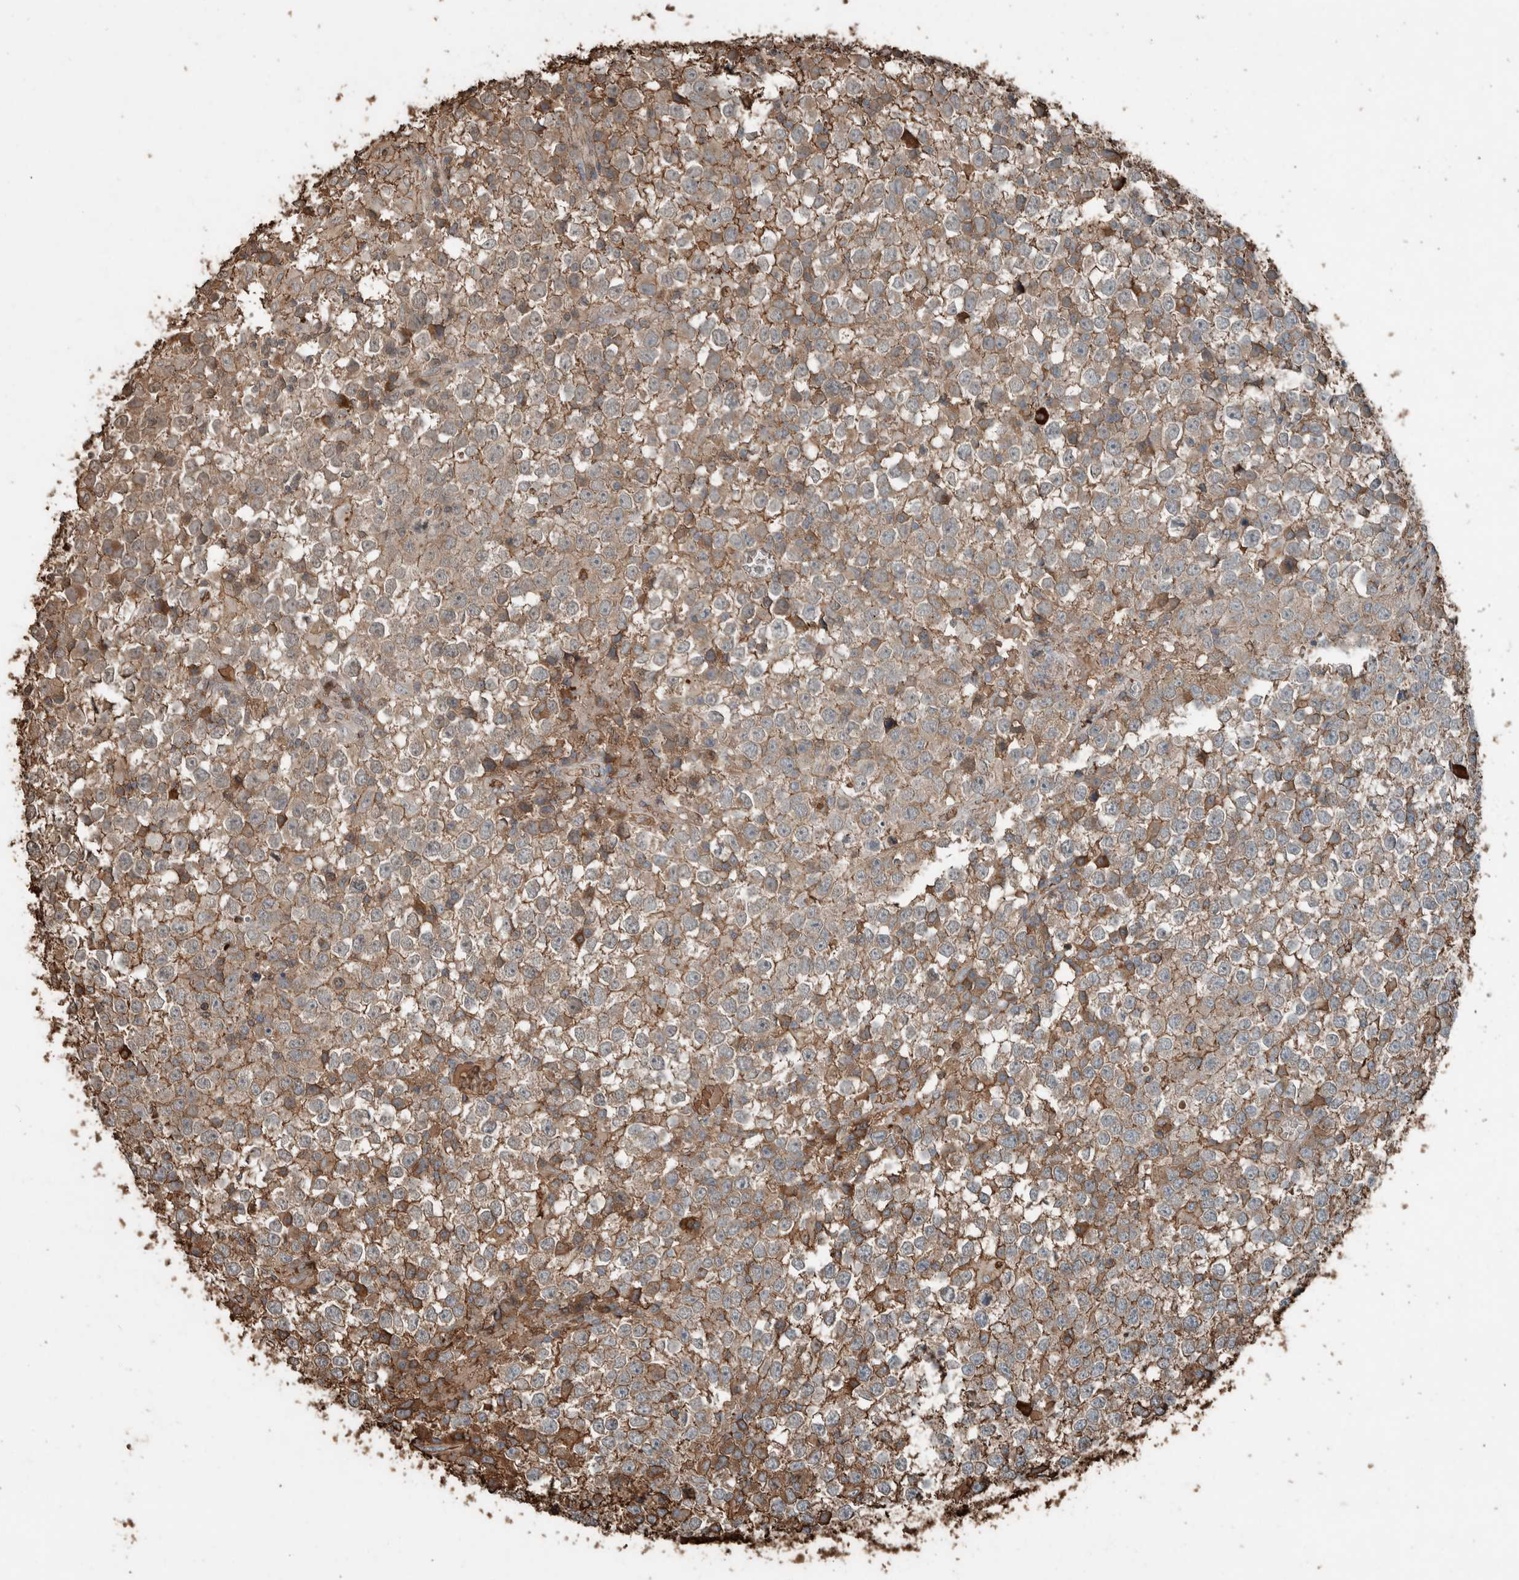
{"staining": {"intensity": "moderate", "quantity": "25%-75%", "location": "cytoplasmic/membranous"}, "tissue": "testis cancer", "cell_type": "Tumor cells", "image_type": "cancer", "snomed": [{"axis": "morphology", "description": "Seminoma, NOS"}, {"axis": "topography", "description": "Testis"}], "caption": "Immunohistochemistry (IHC) image of neoplastic tissue: testis cancer stained using immunohistochemistry (IHC) reveals medium levels of moderate protein expression localized specifically in the cytoplasmic/membranous of tumor cells, appearing as a cytoplasmic/membranous brown color.", "gene": "USP34", "patient": {"sex": "male", "age": 65}}